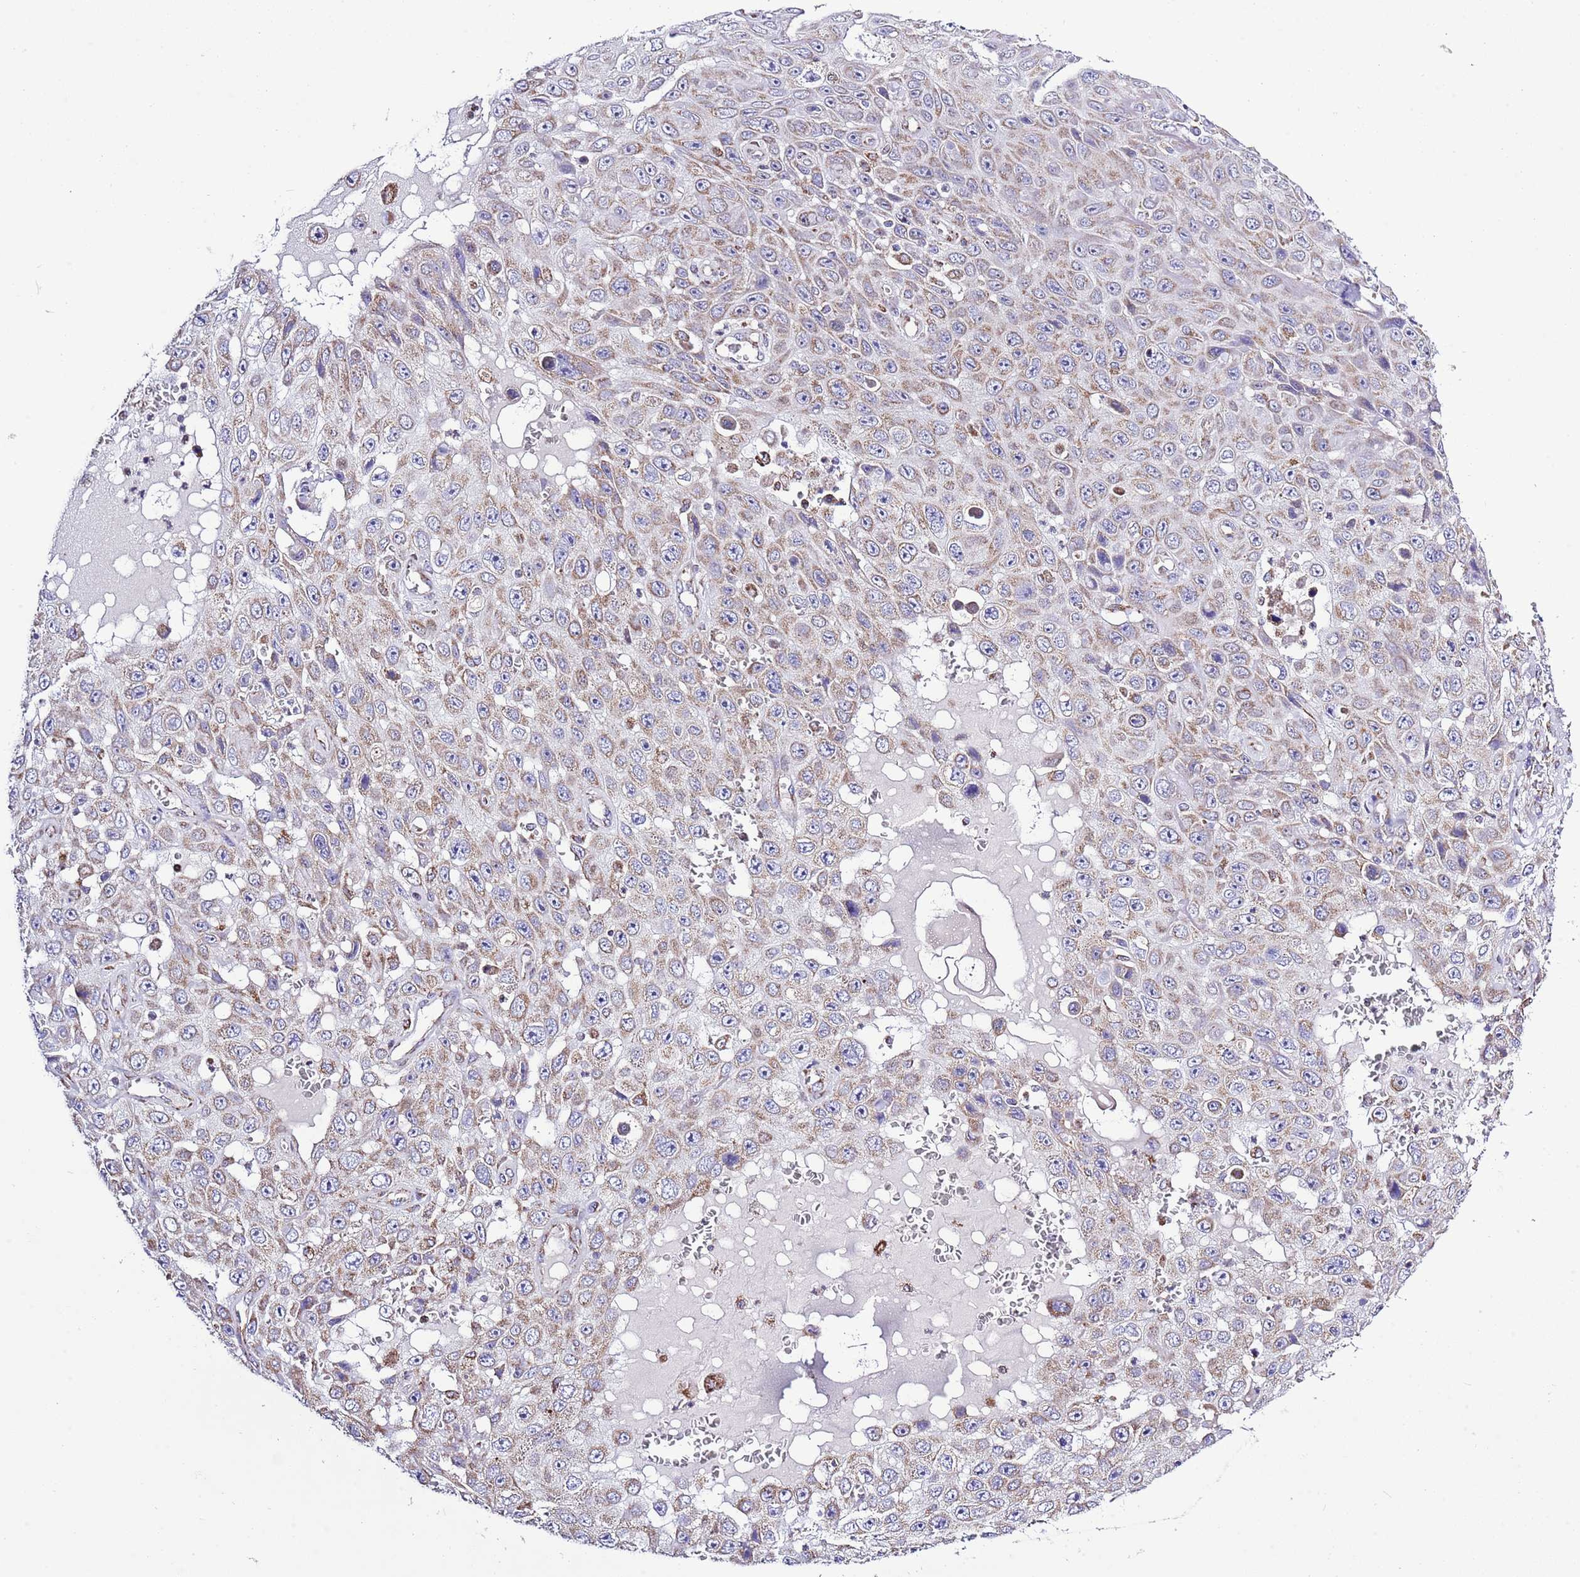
{"staining": {"intensity": "weak", "quantity": ">75%", "location": "cytoplasmic/membranous"}, "tissue": "skin cancer", "cell_type": "Tumor cells", "image_type": "cancer", "snomed": [{"axis": "morphology", "description": "Squamous cell carcinoma, NOS"}, {"axis": "topography", "description": "Skin"}], "caption": "Brown immunohistochemical staining in human skin squamous cell carcinoma exhibits weak cytoplasmic/membranous positivity in about >75% of tumor cells. The protein is shown in brown color, while the nuclei are stained blue.", "gene": "TEKTIP1", "patient": {"sex": "male", "age": 82}}